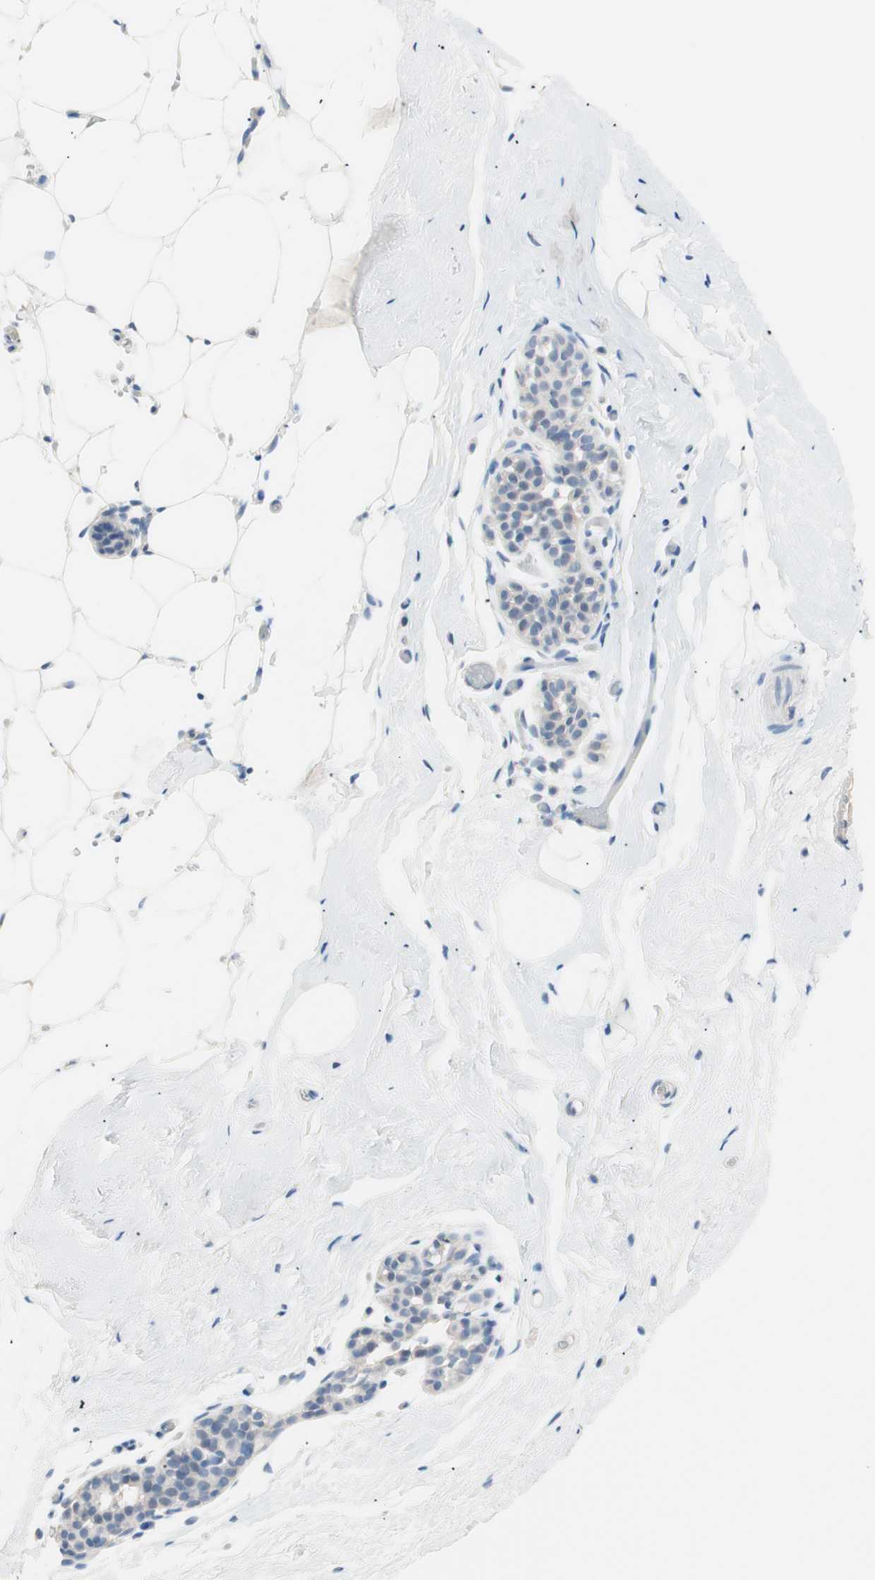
{"staining": {"intensity": "negative", "quantity": "none", "location": "none"}, "tissue": "breast", "cell_type": "Adipocytes", "image_type": "normal", "snomed": [{"axis": "morphology", "description": "Normal tissue, NOS"}, {"axis": "topography", "description": "Breast"}], "caption": "DAB (3,3'-diaminobenzidine) immunohistochemical staining of benign breast shows no significant positivity in adipocytes.", "gene": "VIL1", "patient": {"sex": "female", "age": 75}}